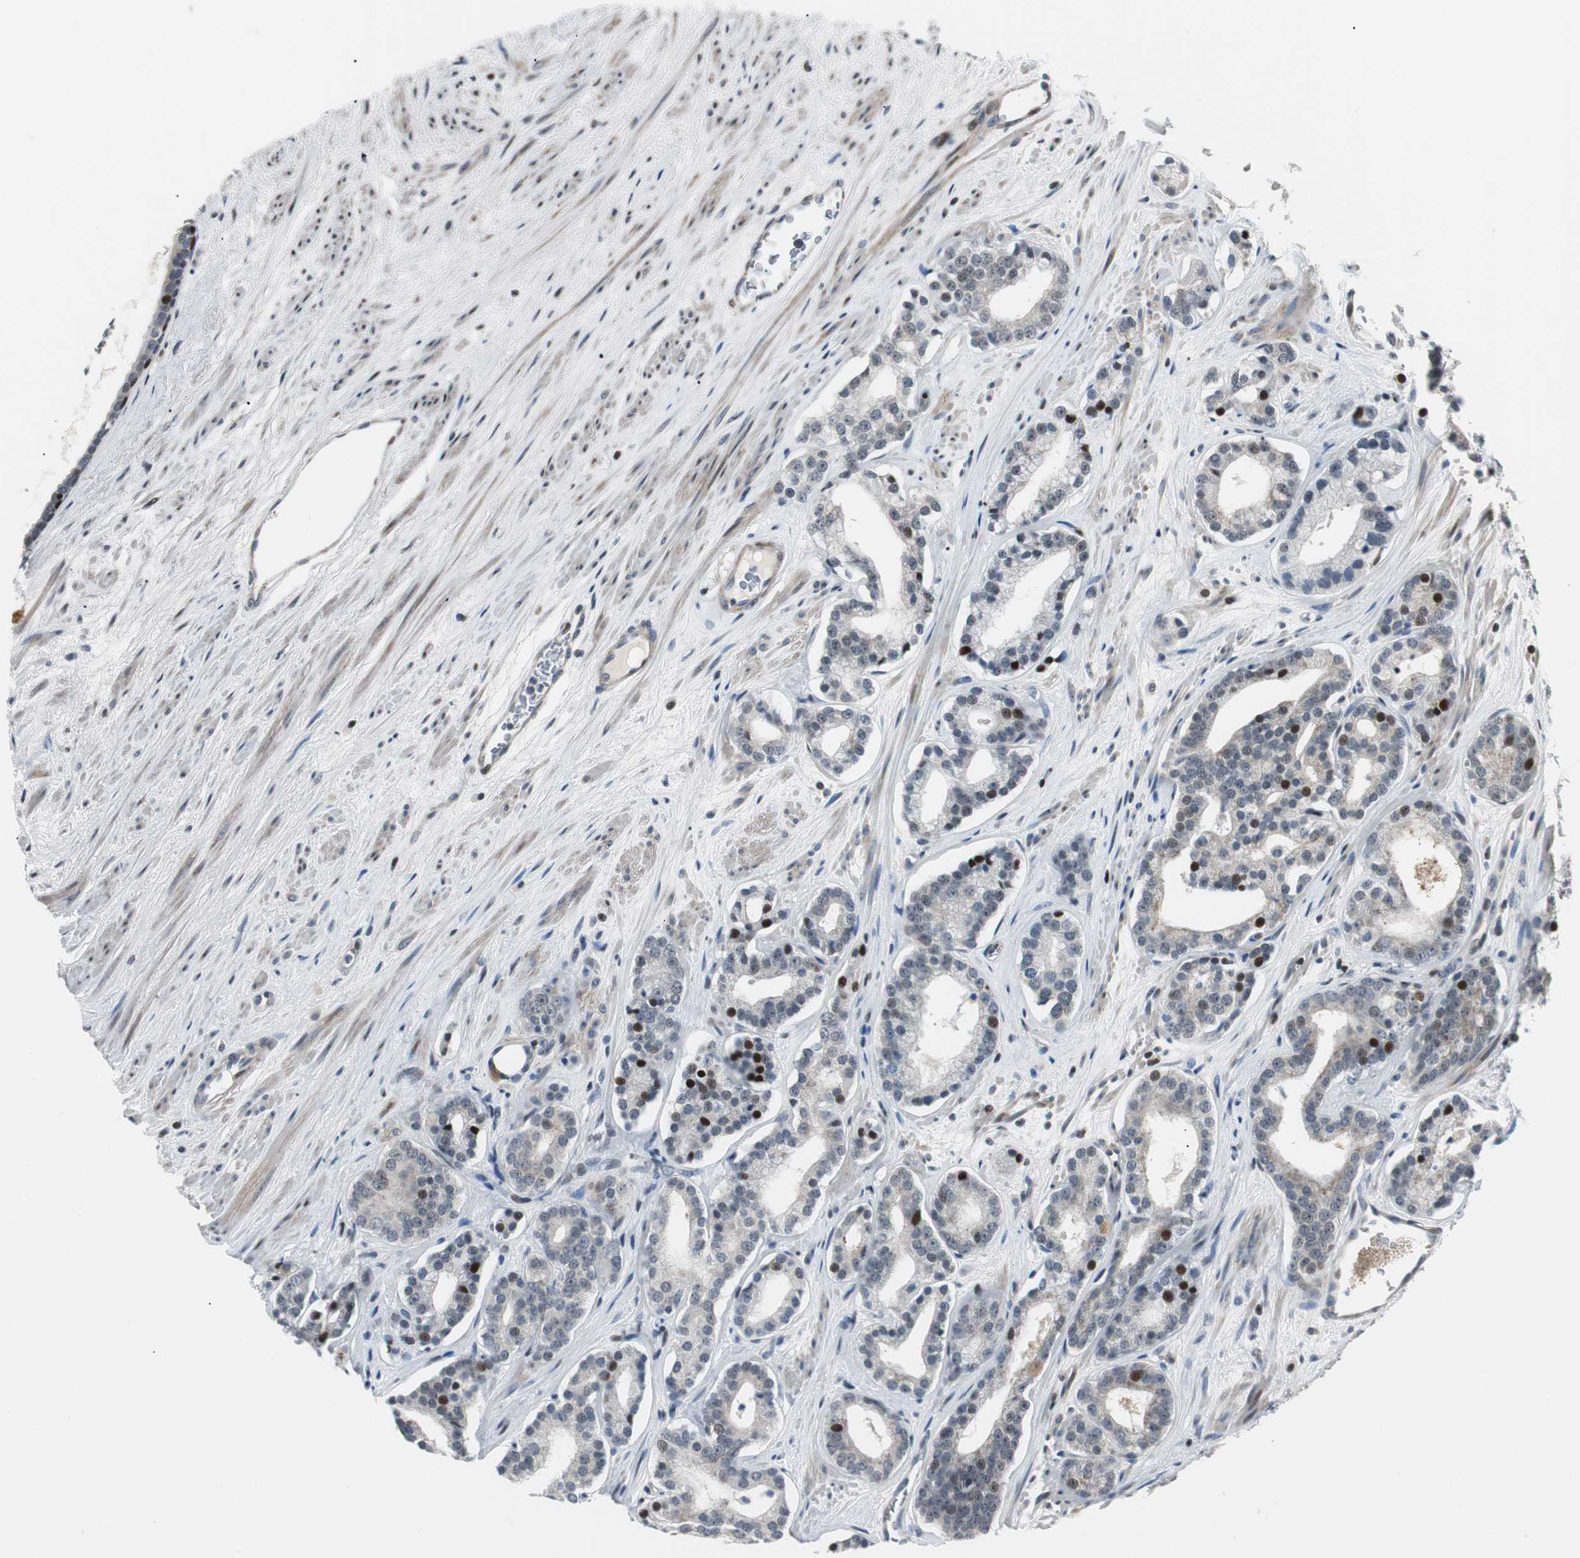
{"staining": {"intensity": "strong", "quantity": "25%-75%", "location": "nuclear"}, "tissue": "prostate cancer", "cell_type": "Tumor cells", "image_type": "cancer", "snomed": [{"axis": "morphology", "description": "Adenocarcinoma, Low grade"}, {"axis": "topography", "description": "Prostate"}], "caption": "Immunohistochemistry (IHC) of human prostate cancer displays high levels of strong nuclear staining in approximately 25%-75% of tumor cells.", "gene": "RAD1", "patient": {"sex": "male", "age": 63}}